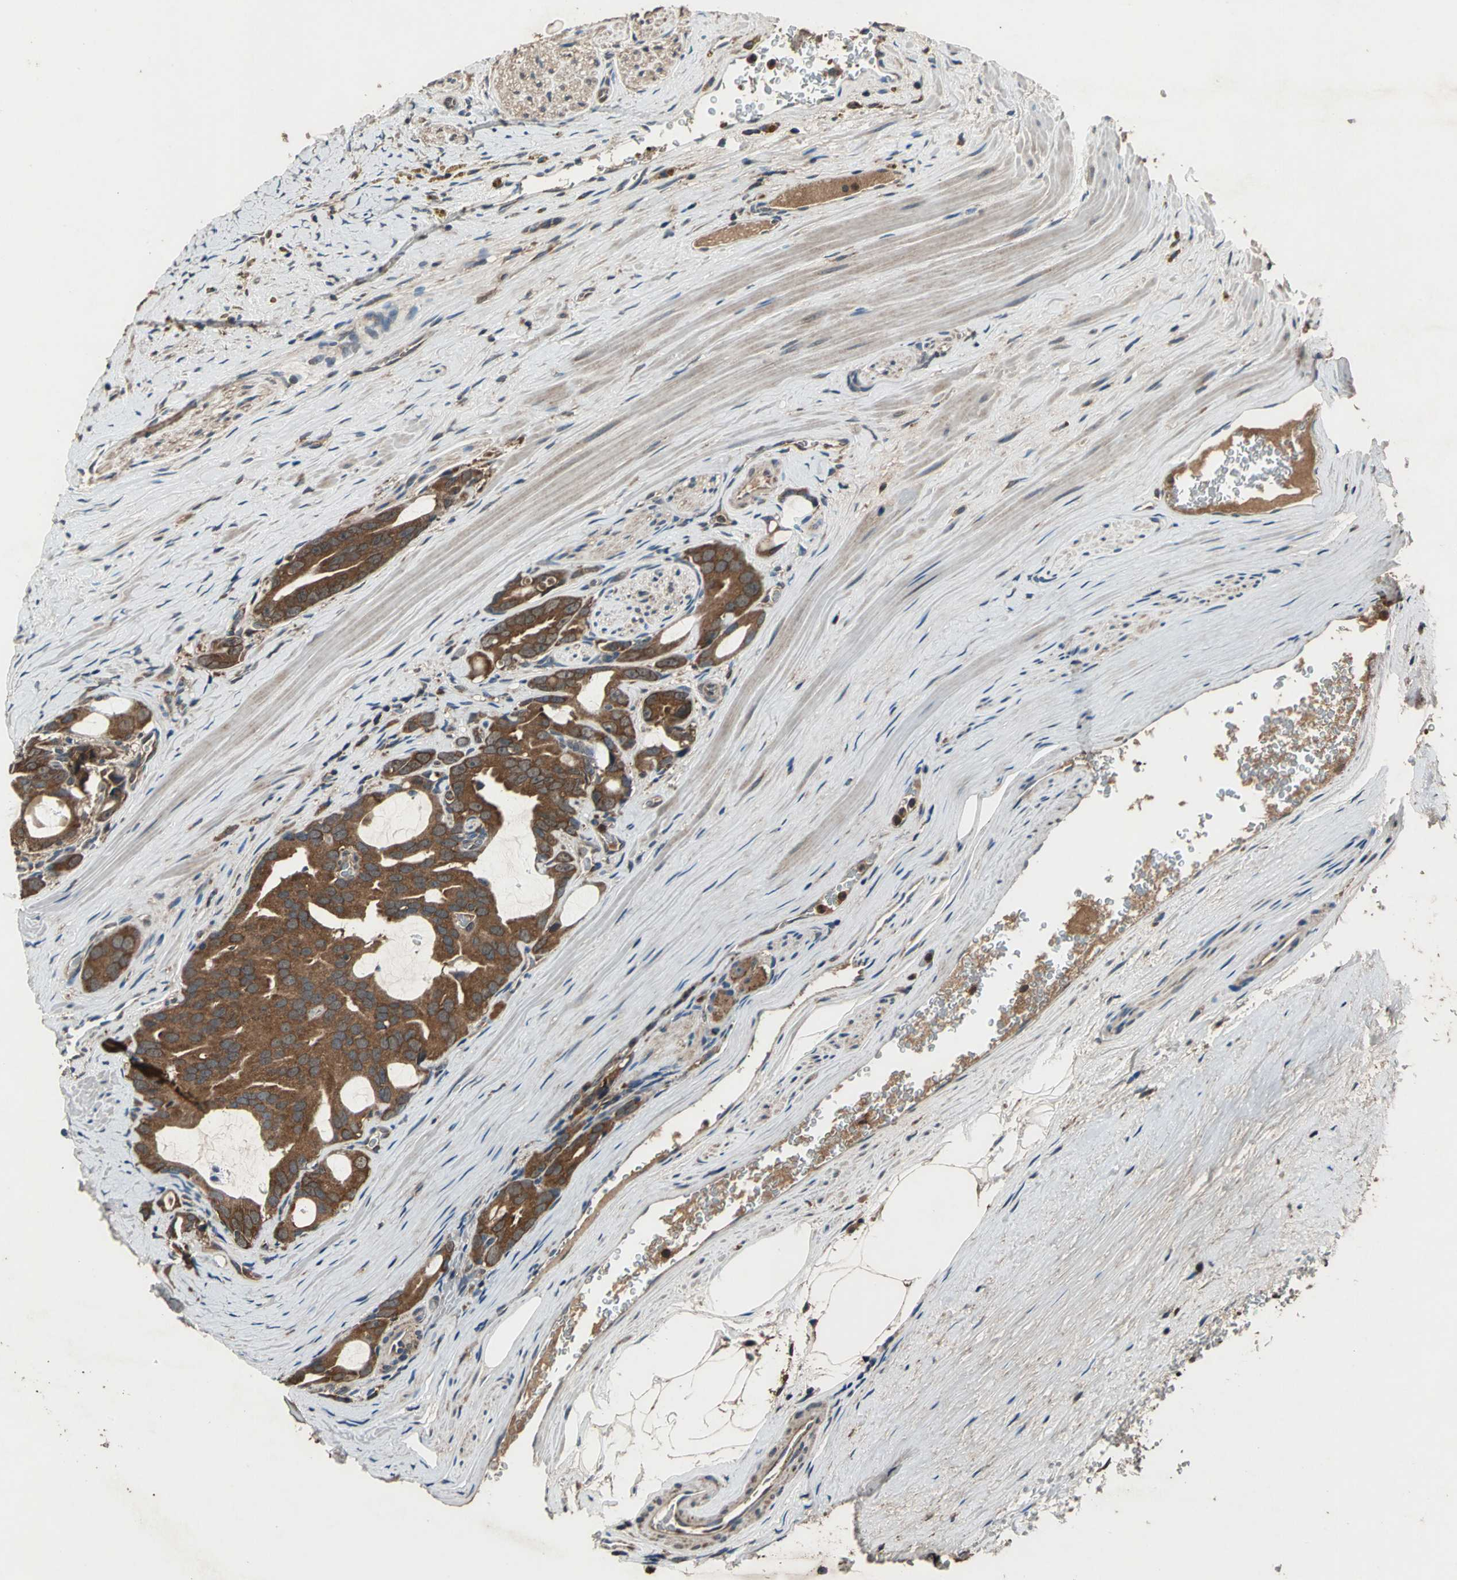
{"staining": {"intensity": "strong", "quantity": ">75%", "location": "cytoplasmic/membranous"}, "tissue": "prostate cancer", "cell_type": "Tumor cells", "image_type": "cancer", "snomed": [{"axis": "morphology", "description": "Adenocarcinoma, Medium grade"}, {"axis": "topography", "description": "Prostate"}], "caption": "Immunohistochemical staining of medium-grade adenocarcinoma (prostate) demonstrates high levels of strong cytoplasmic/membranous protein positivity in about >75% of tumor cells.", "gene": "ZNF608", "patient": {"sex": "male", "age": 53}}